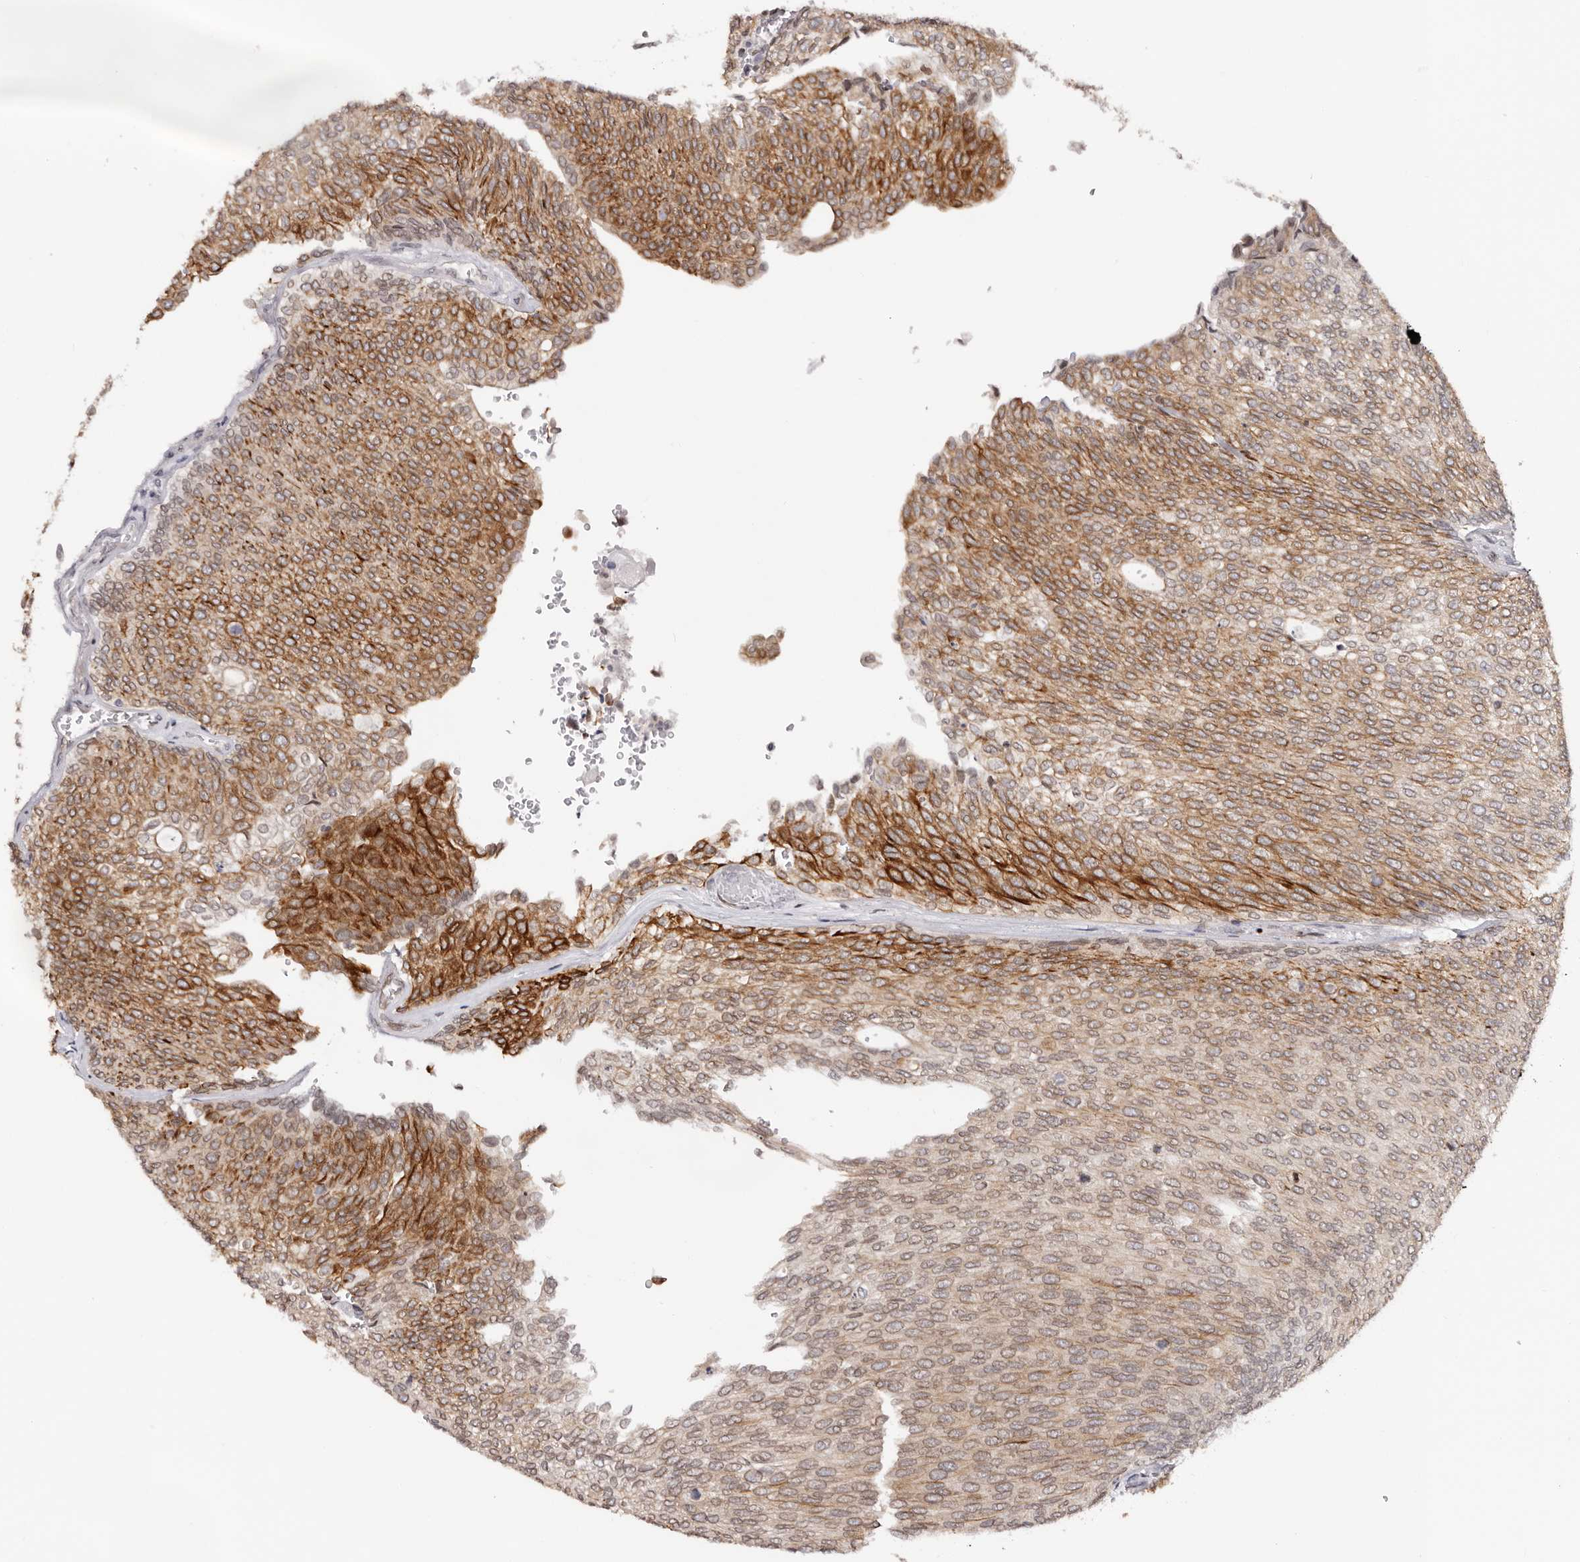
{"staining": {"intensity": "moderate", "quantity": ">75%", "location": "cytoplasmic/membranous,nuclear"}, "tissue": "urothelial cancer", "cell_type": "Tumor cells", "image_type": "cancer", "snomed": [{"axis": "morphology", "description": "Urothelial carcinoma, Low grade"}, {"axis": "topography", "description": "Urinary bladder"}], "caption": "Urothelial cancer was stained to show a protein in brown. There is medium levels of moderate cytoplasmic/membranous and nuclear positivity in about >75% of tumor cells. Immunohistochemistry stains the protein of interest in brown and the nuclei are stained blue.", "gene": "NUP153", "patient": {"sex": "female", "age": 79}}